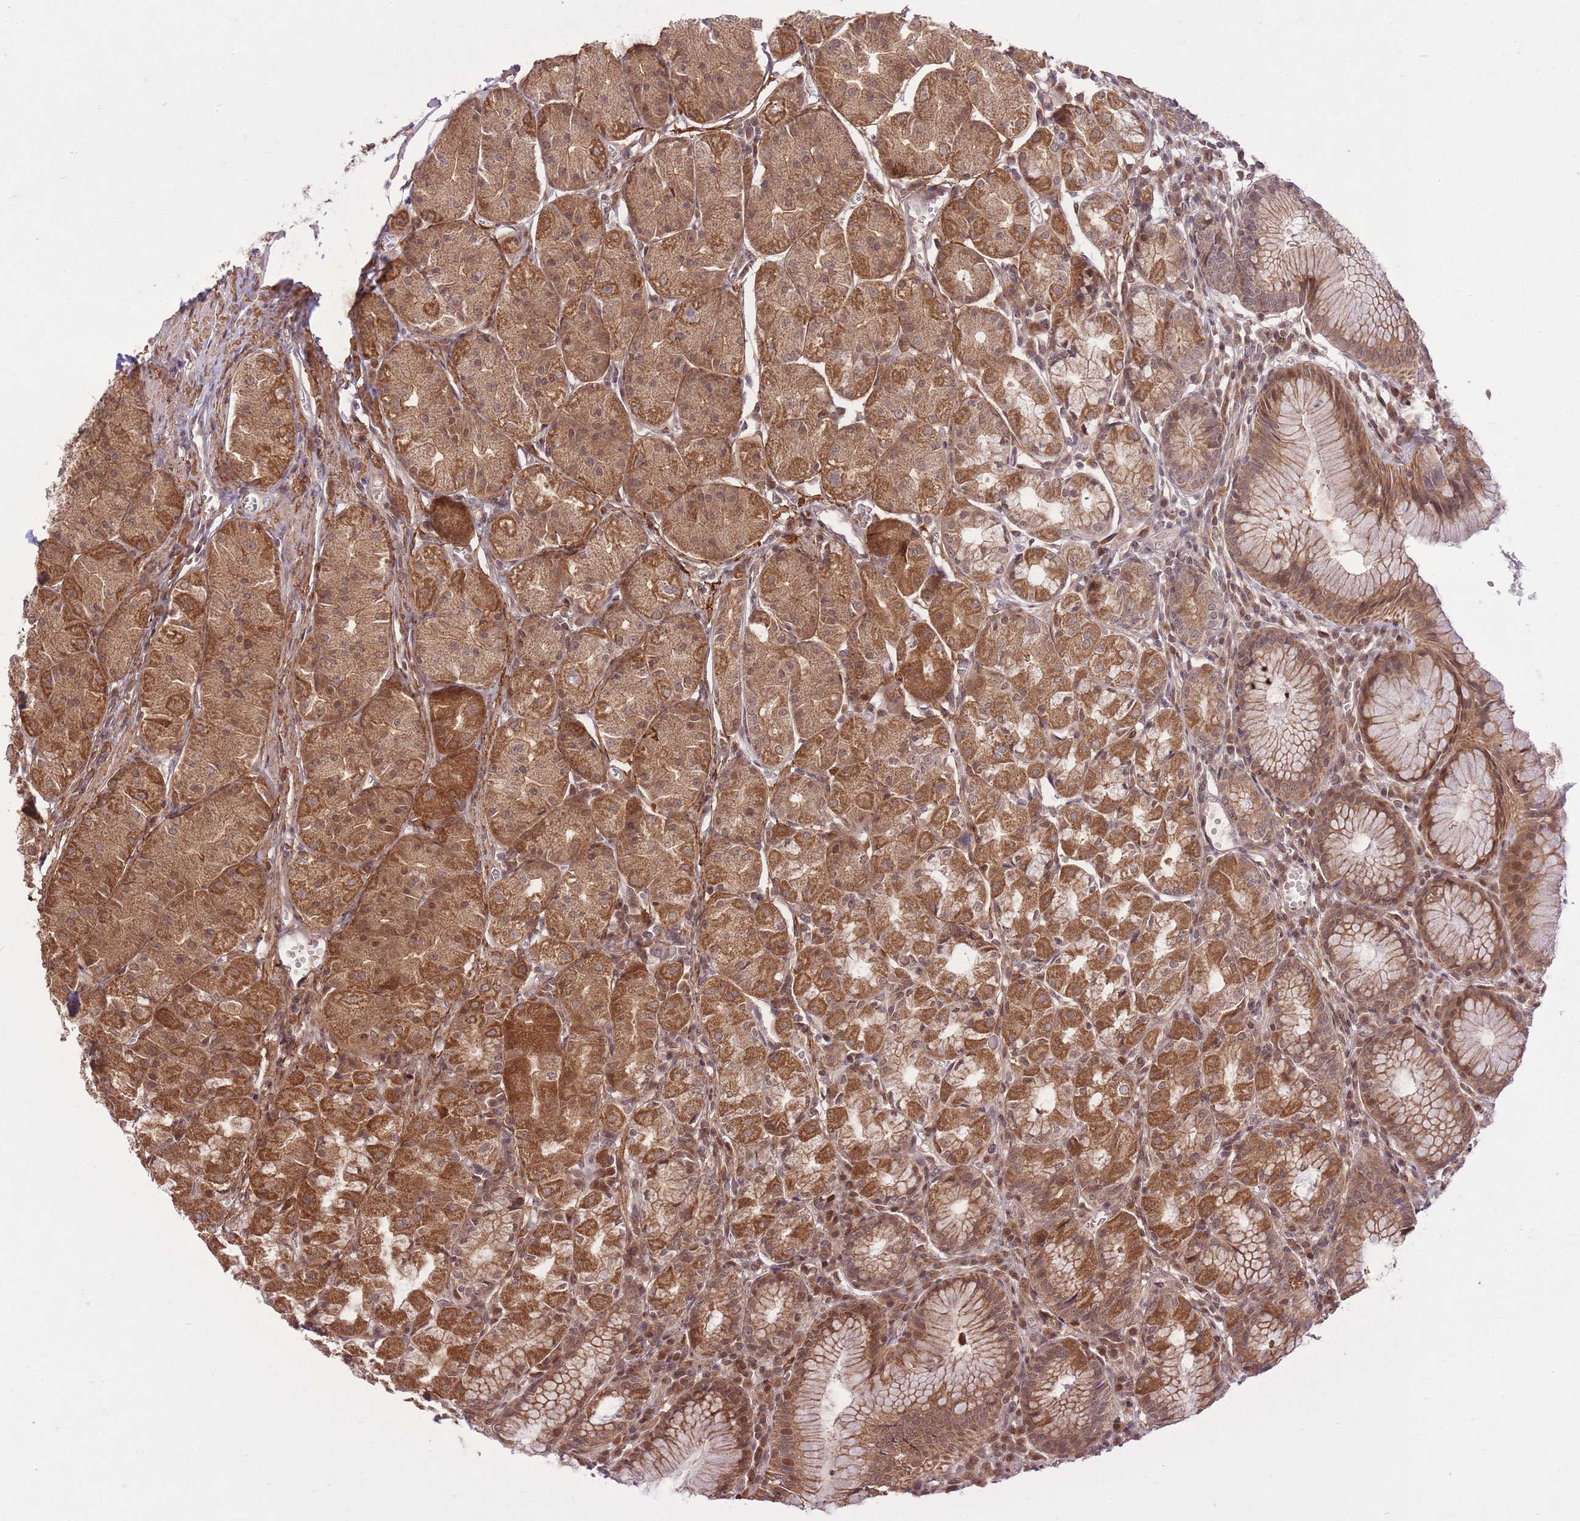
{"staining": {"intensity": "strong", "quantity": ">75%", "location": "cytoplasmic/membranous,nuclear"}, "tissue": "stomach", "cell_type": "Glandular cells", "image_type": "normal", "snomed": [{"axis": "morphology", "description": "Normal tissue, NOS"}, {"axis": "topography", "description": "Stomach"}], "caption": "Normal stomach shows strong cytoplasmic/membranous,nuclear expression in about >75% of glandular cells.", "gene": "ZNF391", "patient": {"sex": "male", "age": 55}}